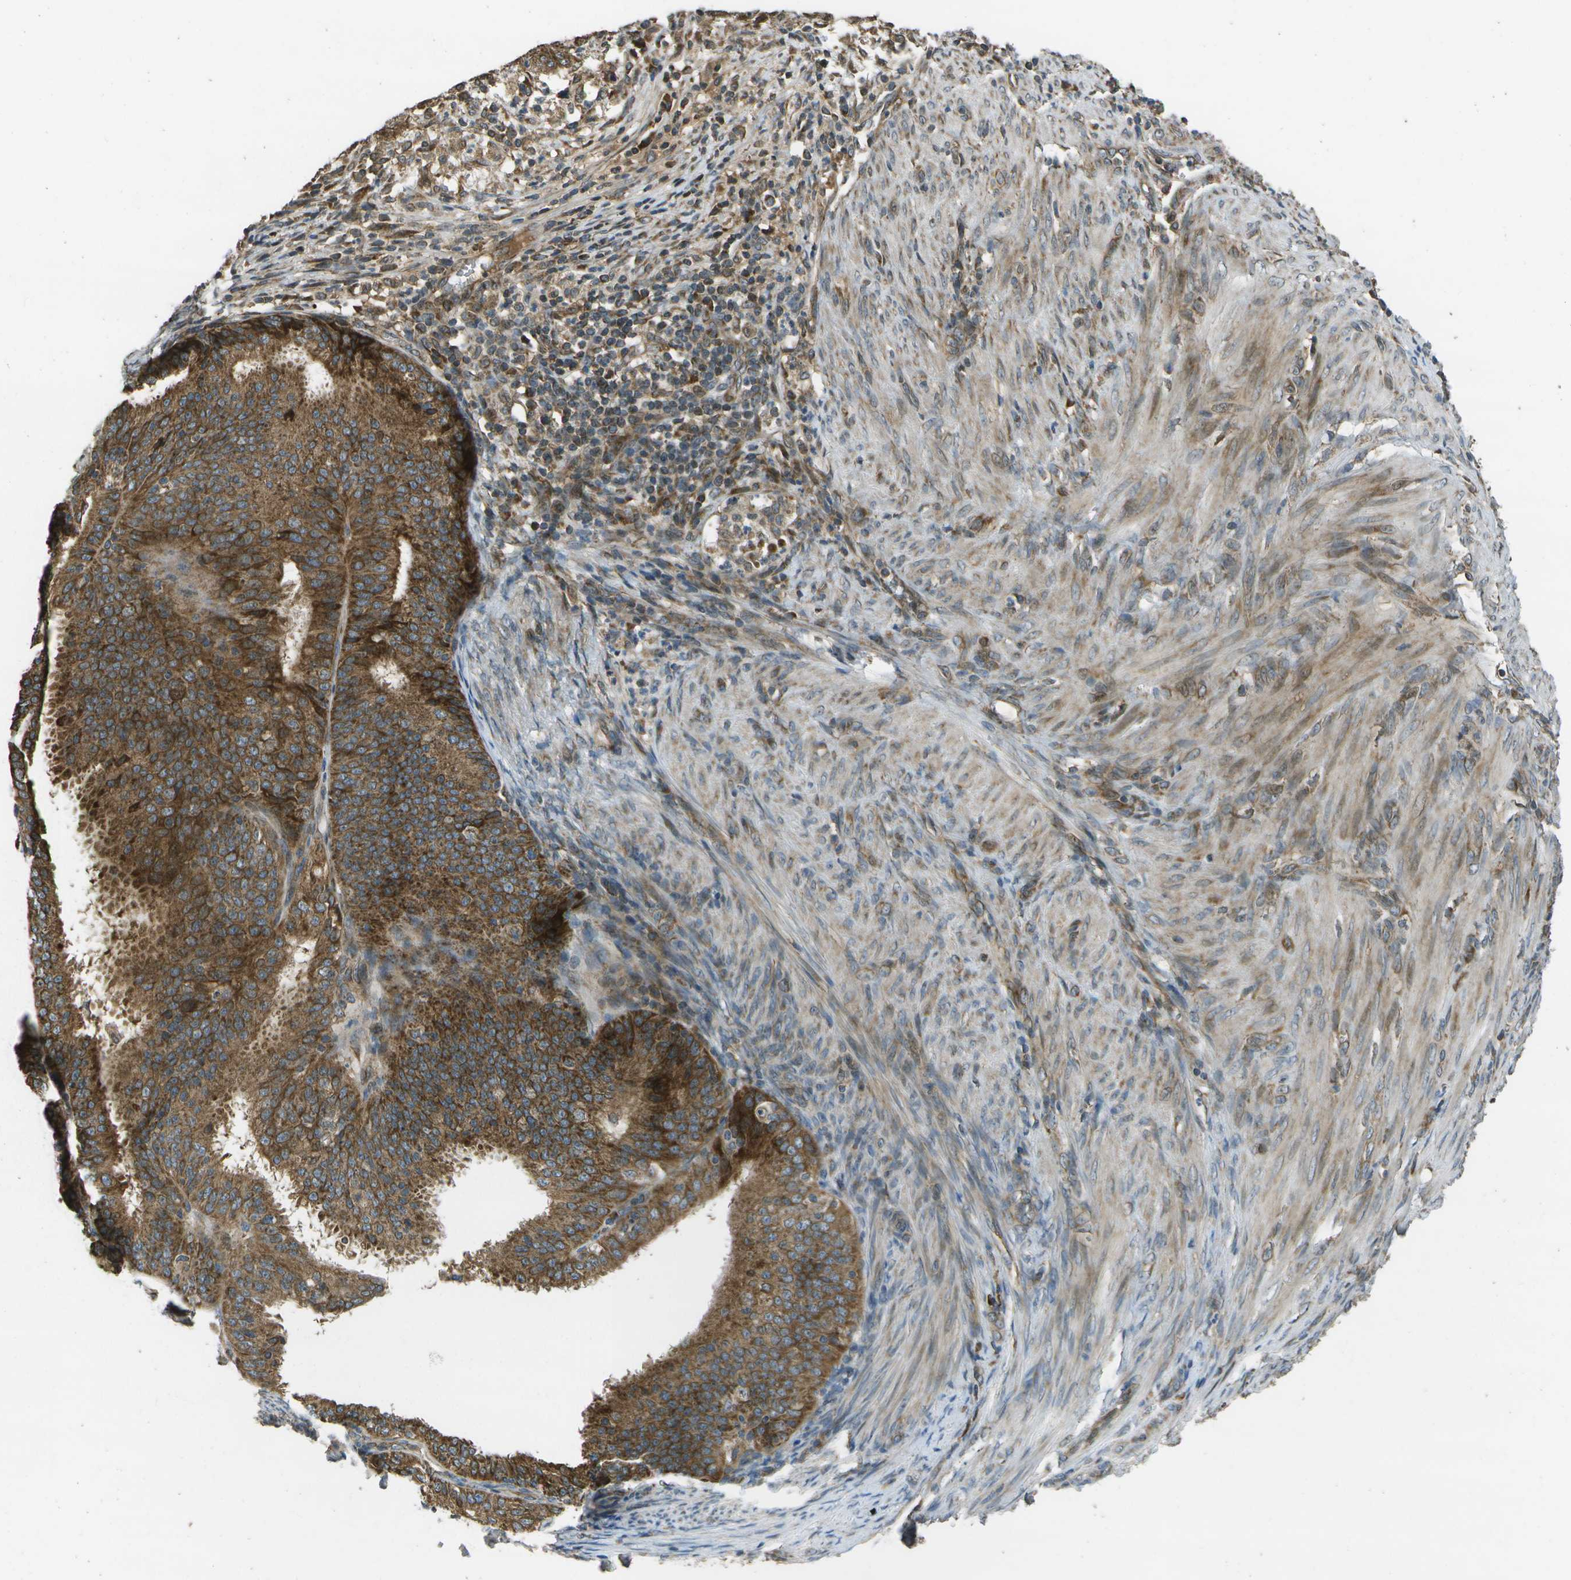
{"staining": {"intensity": "moderate", "quantity": ">75%", "location": "cytoplasmic/membranous"}, "tissue": "endometrial cancer", "cell_type": "Tumor cells", "image_type": "cancer", "snomed": [{"axis": "morphology", "description": "Adenocarcinoma, NOS"}, {"axis": "topography", "description": "Endometrium"}], "caption": "Approximately >75% of tumor cells in adenocarcinoma (endometrial) demonstrate moderate cytoplasmic/membranous protein expression as visualized by brown immunohistochemical staining.", "gene": "HFE", "patient": {"sex": "female", "age": 70}}